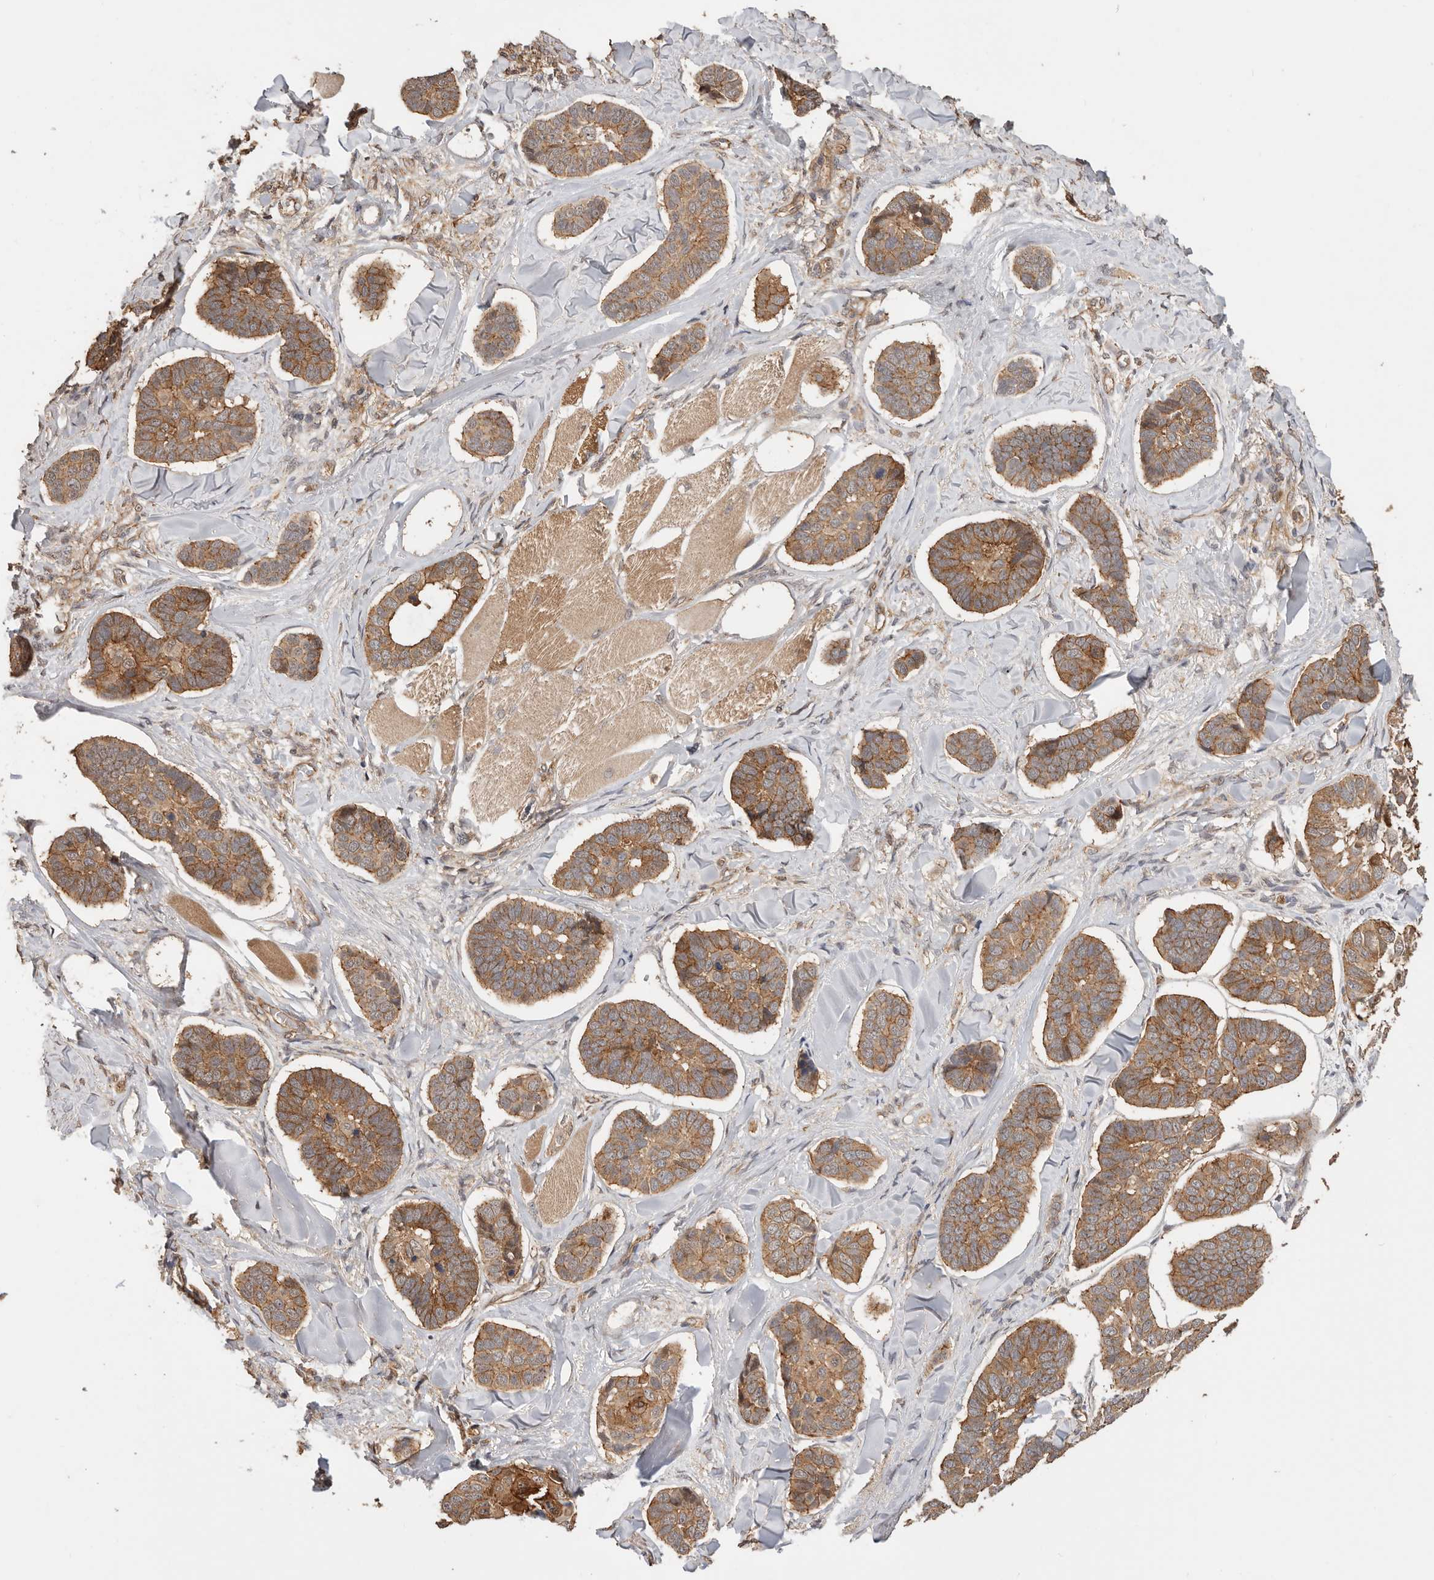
{"staining": {"intensity": "moderate", "quantity": ">75%", "location": "cytoplasmic/membranous"}, "tissue": "skin cancer", "cell_type": "Tumor cells", "image_type": "cancer", "snomed": [{"axis": "morphology", "description": "Basal cell carcinoma"}, {"axis": "topography", "description": "Skin"}], "caption": "Tumor cells demonstrate medium levels of moderate cytoplasmic/membranous expression in about >75% of cells in skin basal cell carcinoma.", "gene": "AFDN", "patient": {"sex": "male", "age": 62}}